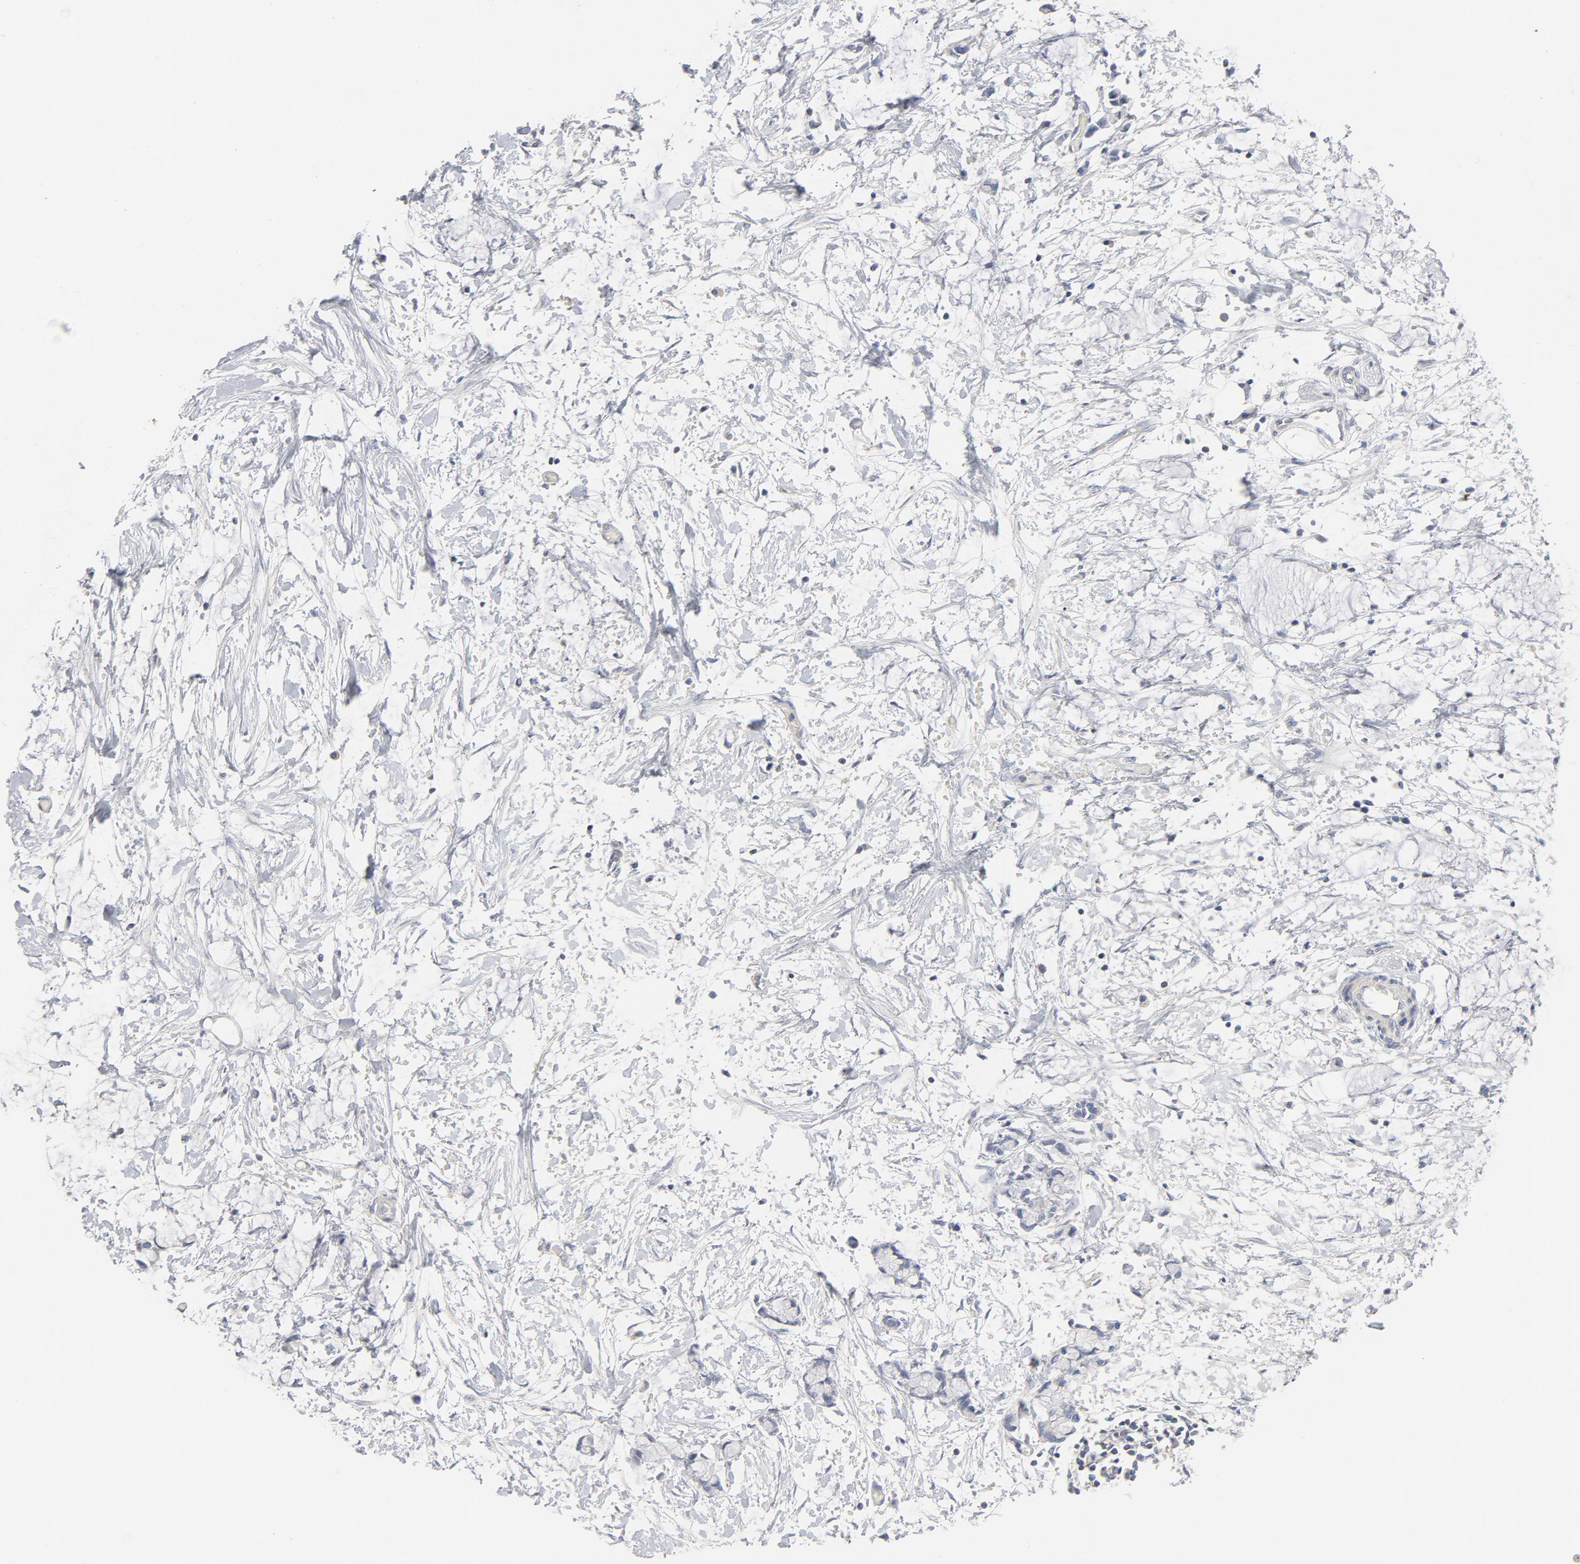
{"staining": {"intensity": "negative", "quantity": "none", "location": "none"}, "tissue": "colorectal cancer", "cell_type": "Tumor cells", "image_type": "cancer", "snomed": [{"axis": "morphology", "description": "Normal tissue, NOS"}, {"axis": "morphology", "description": "Adenocarcinoma, NOS"}, {"axis": "topography", "description": "Colon"}, {"axis": "topography", "description": "Peripheral nerve tissue"}], "caption": "Tumor cells are negative for brown protein staining in colorectal cancer. Brightfield microscopy of immunohistochemistry stained with DAB (brown) and hematoxylin (blue), captured at high magnification.", "gene": "ROCK1", "patient": {"sex": "male", "age": 14}}